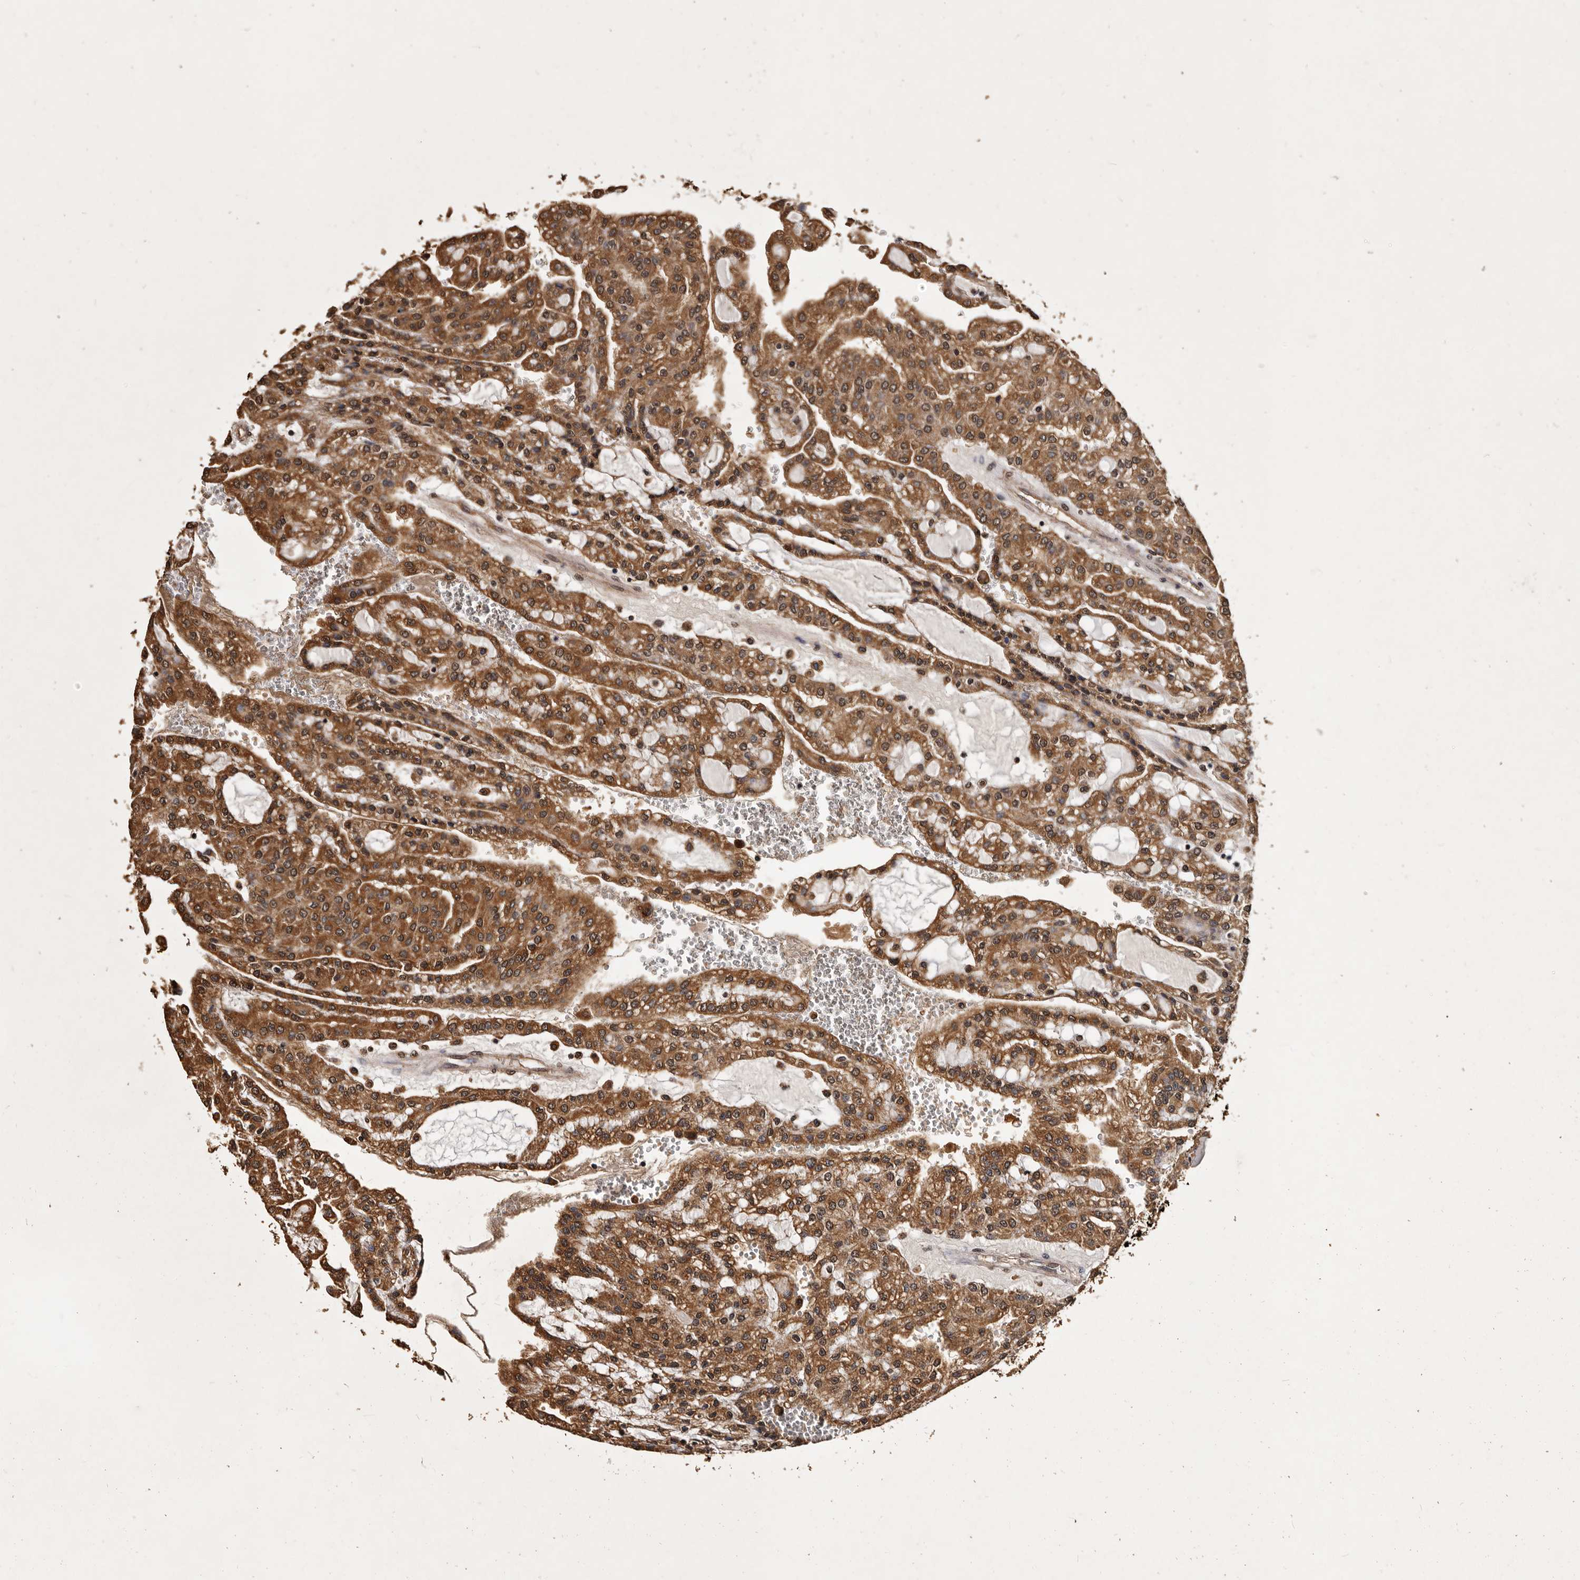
{"staining": {"intensity": "strong", "quantity": ">75%", "location": "cytoplasmic/membranous"}, "tissue": "renal cancer", "cell_type": "Tumor cells", "image_type": "cancer", "snomed": [{"axis": "morphology", "description": "Adenocarcinoma, NOS"}, {"axis": "topography", "description": "Kidney"}], "caption": "This image demonstrates immunohistochemistry staining of renal cancer (adenocarcinoma), with high strong cytoplasmic/membranous positivity in about >75% of tumor cells.", "gene": "PARS2", "patient": {"sex": "male", "age": 63}}